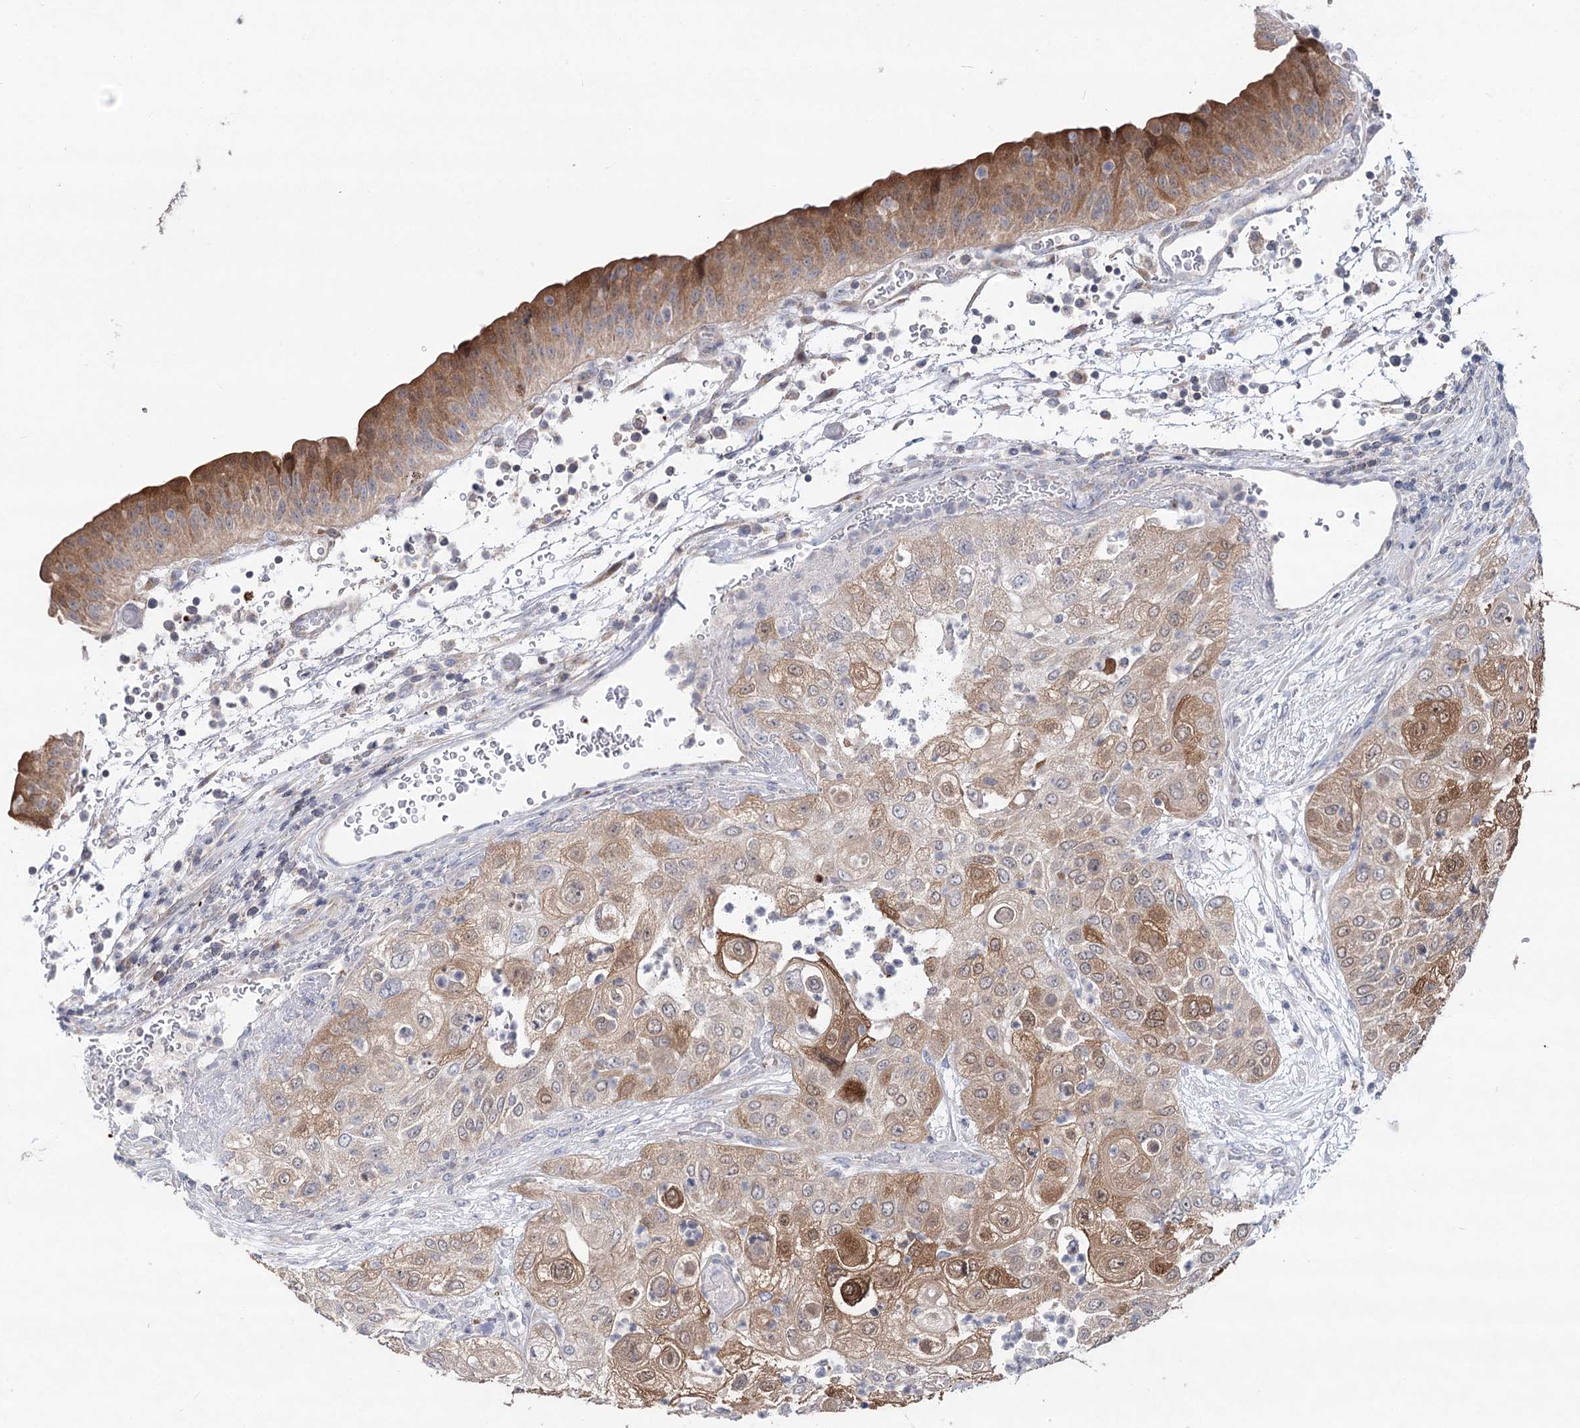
{"staining": {"intensity": "moderate", "quantity": ">75%", "location": "cytoplasmic/membranous"}, "tissue": "urothelial cancer", "cell_type": "Tumor cells", "image_type": "cancer", "snomed": [{"axis": "morphology", "description": "Urothelial carcinoma, High grade"}, {"axis": "topography", "description": "Urinary bladder"}], "caption": "A medium amount of moderate cytoplasmic/membranous positivity is seen in about >75% of tumor cells in urothelial cancer tissue. (IHC, brightfield microscopy, high magnification).", "gene": "PTGR1", "patient": {"sex": "female", "age": 79}}